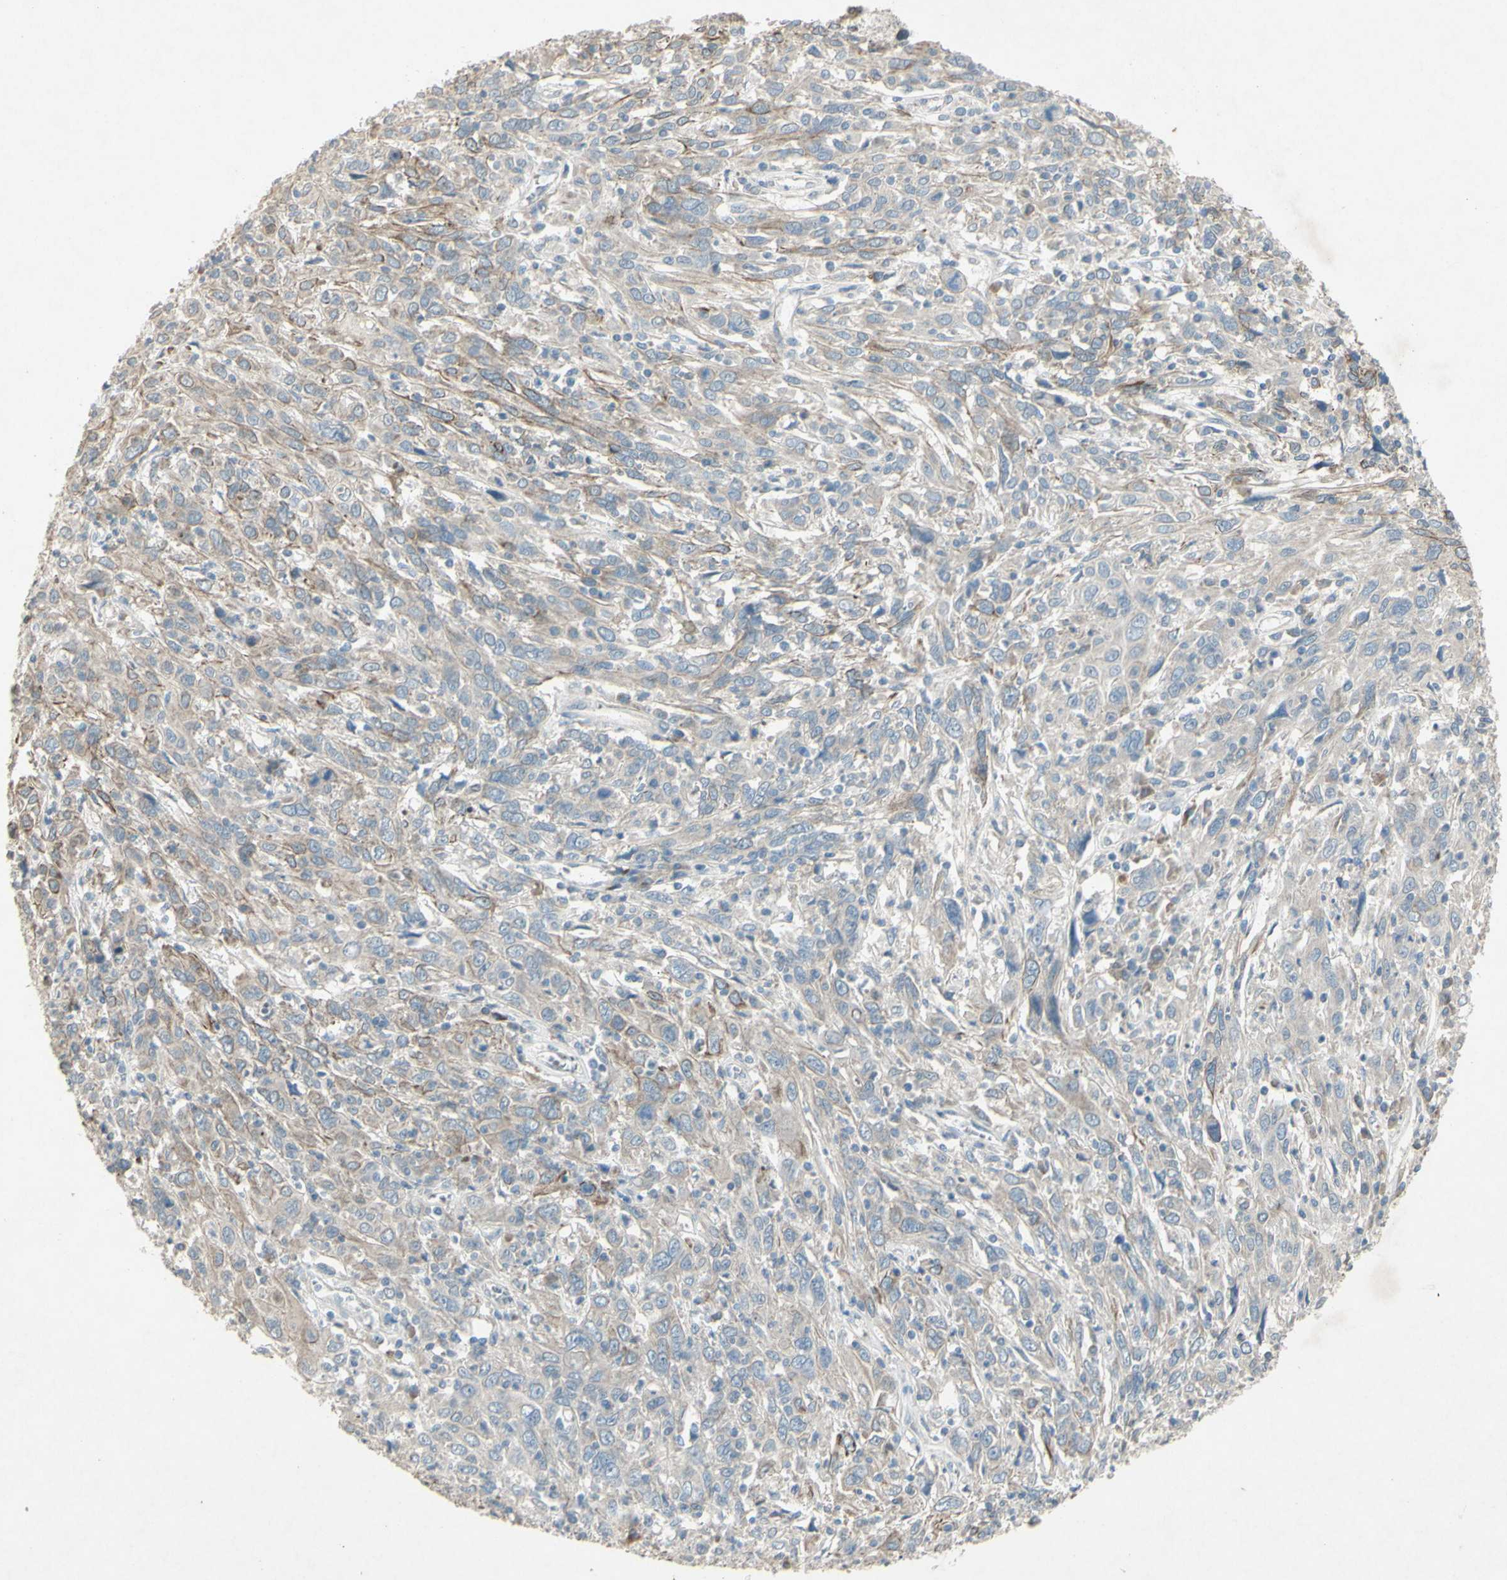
{"staining": {"intensity": "weak", "quantity": "25%-75%", "location": "cytoplasmic/membranous"}, "tissue": "cervical cancer", "cell_type": "Tumor cells", "image_type": "cancer", "snomed": [{"axis": "morphology", "description": "Squamous cell carcinoma, NOS"}, {"axis": "topography", "description": "Cervix"}], "caption": "Brown immunohistochemical staining in cervical cancer (squamous cell carcinoma) exhibits weak cytoplasmic/membranous positivity in approximately 25%-75% of tumor cells.", "gene": "TIMM21", "patient": {"sex": "female", "age": 46}}